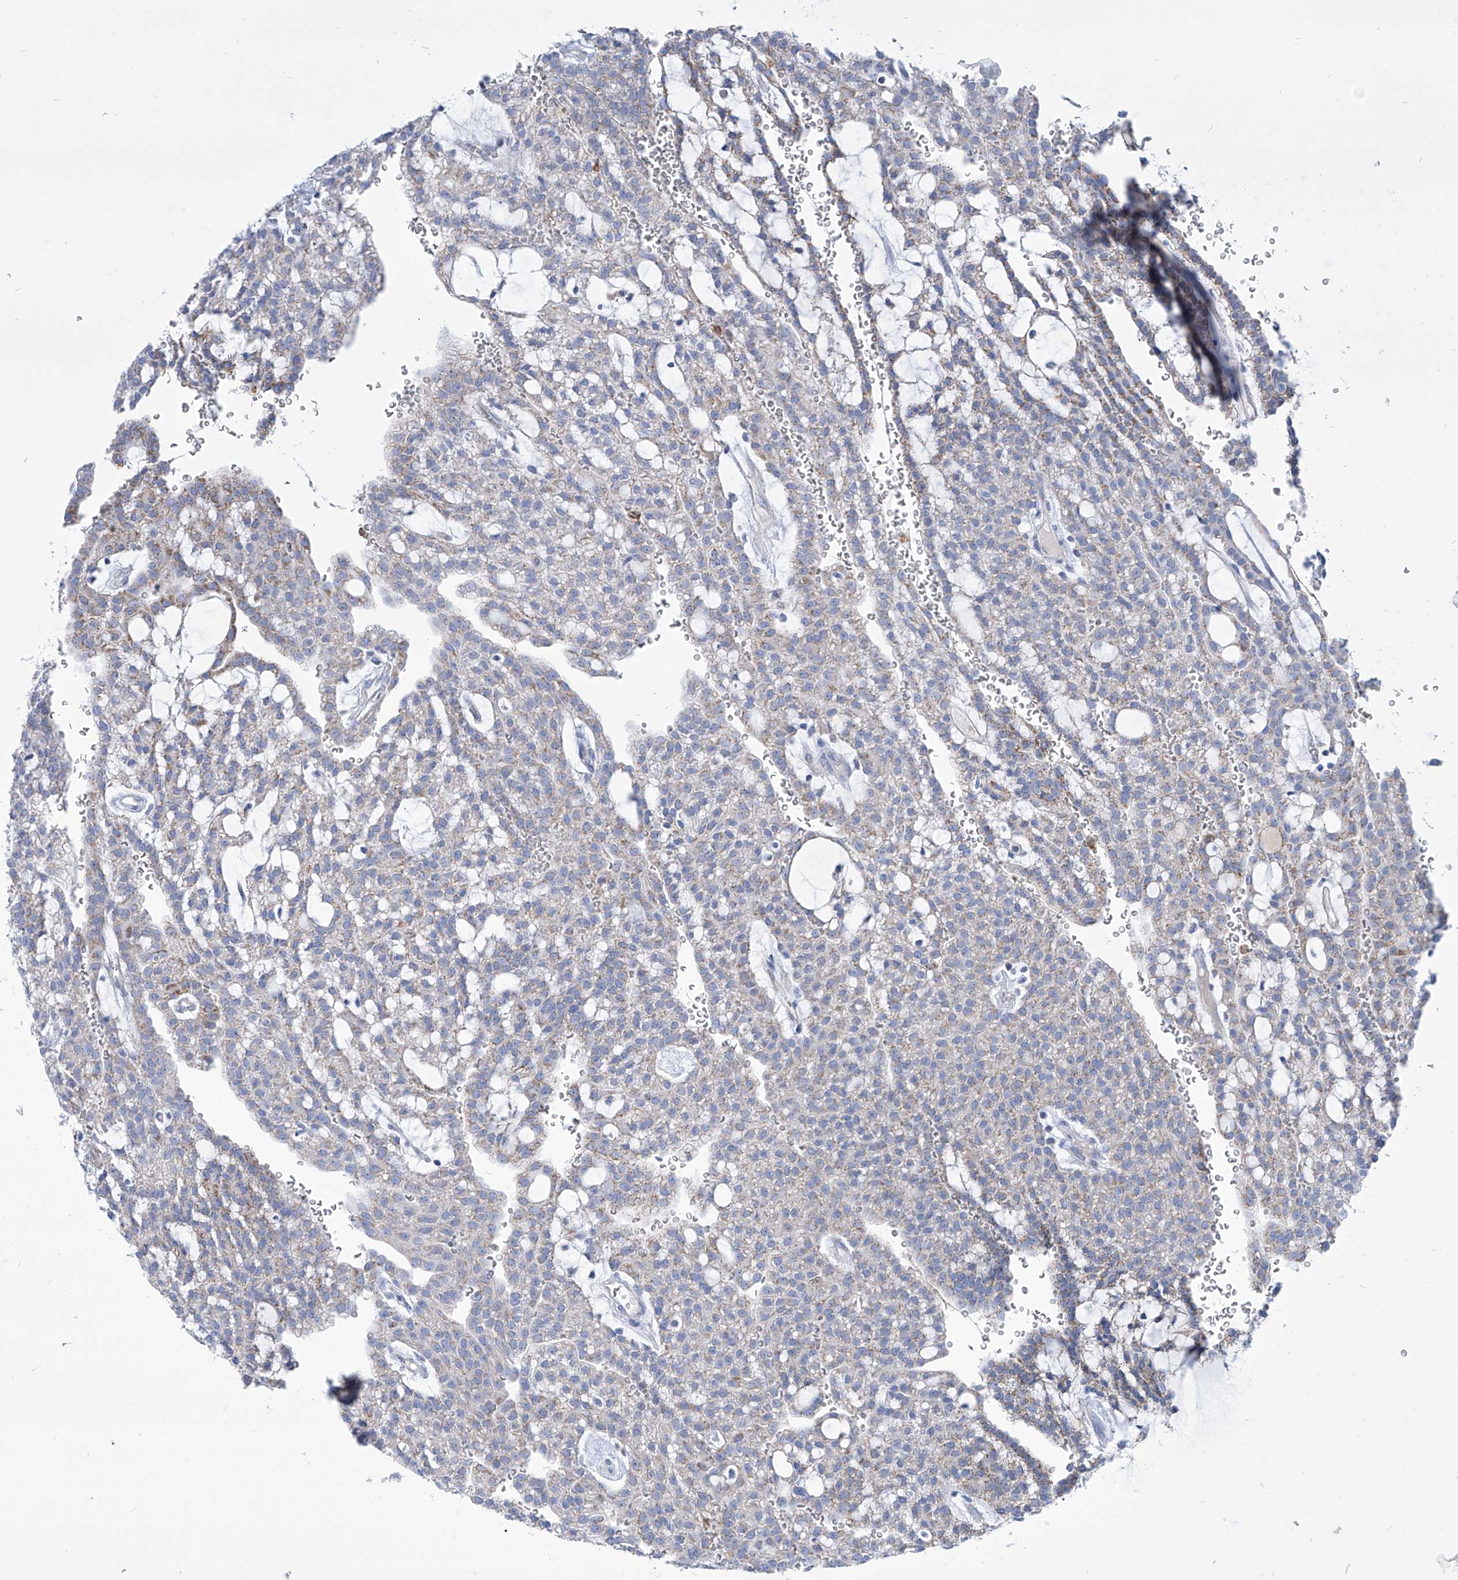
{"staining": {"intensity": "negative", "quantity": "none", "location": "none"}, "tissue": "renal cancer", "cell_type": "Tumor cells", "image_type": "cancer", "snomed": [{"axis": "morphology", "description": "Adenocarcinoma, NOS"}, {"axis": "topography", "description": "Kidney"}], "caption": "Tumor cells are negative for protein expression in human renal cancer.", "gene": "COQ3", "patient": {"sex": "male", "age": 63}}